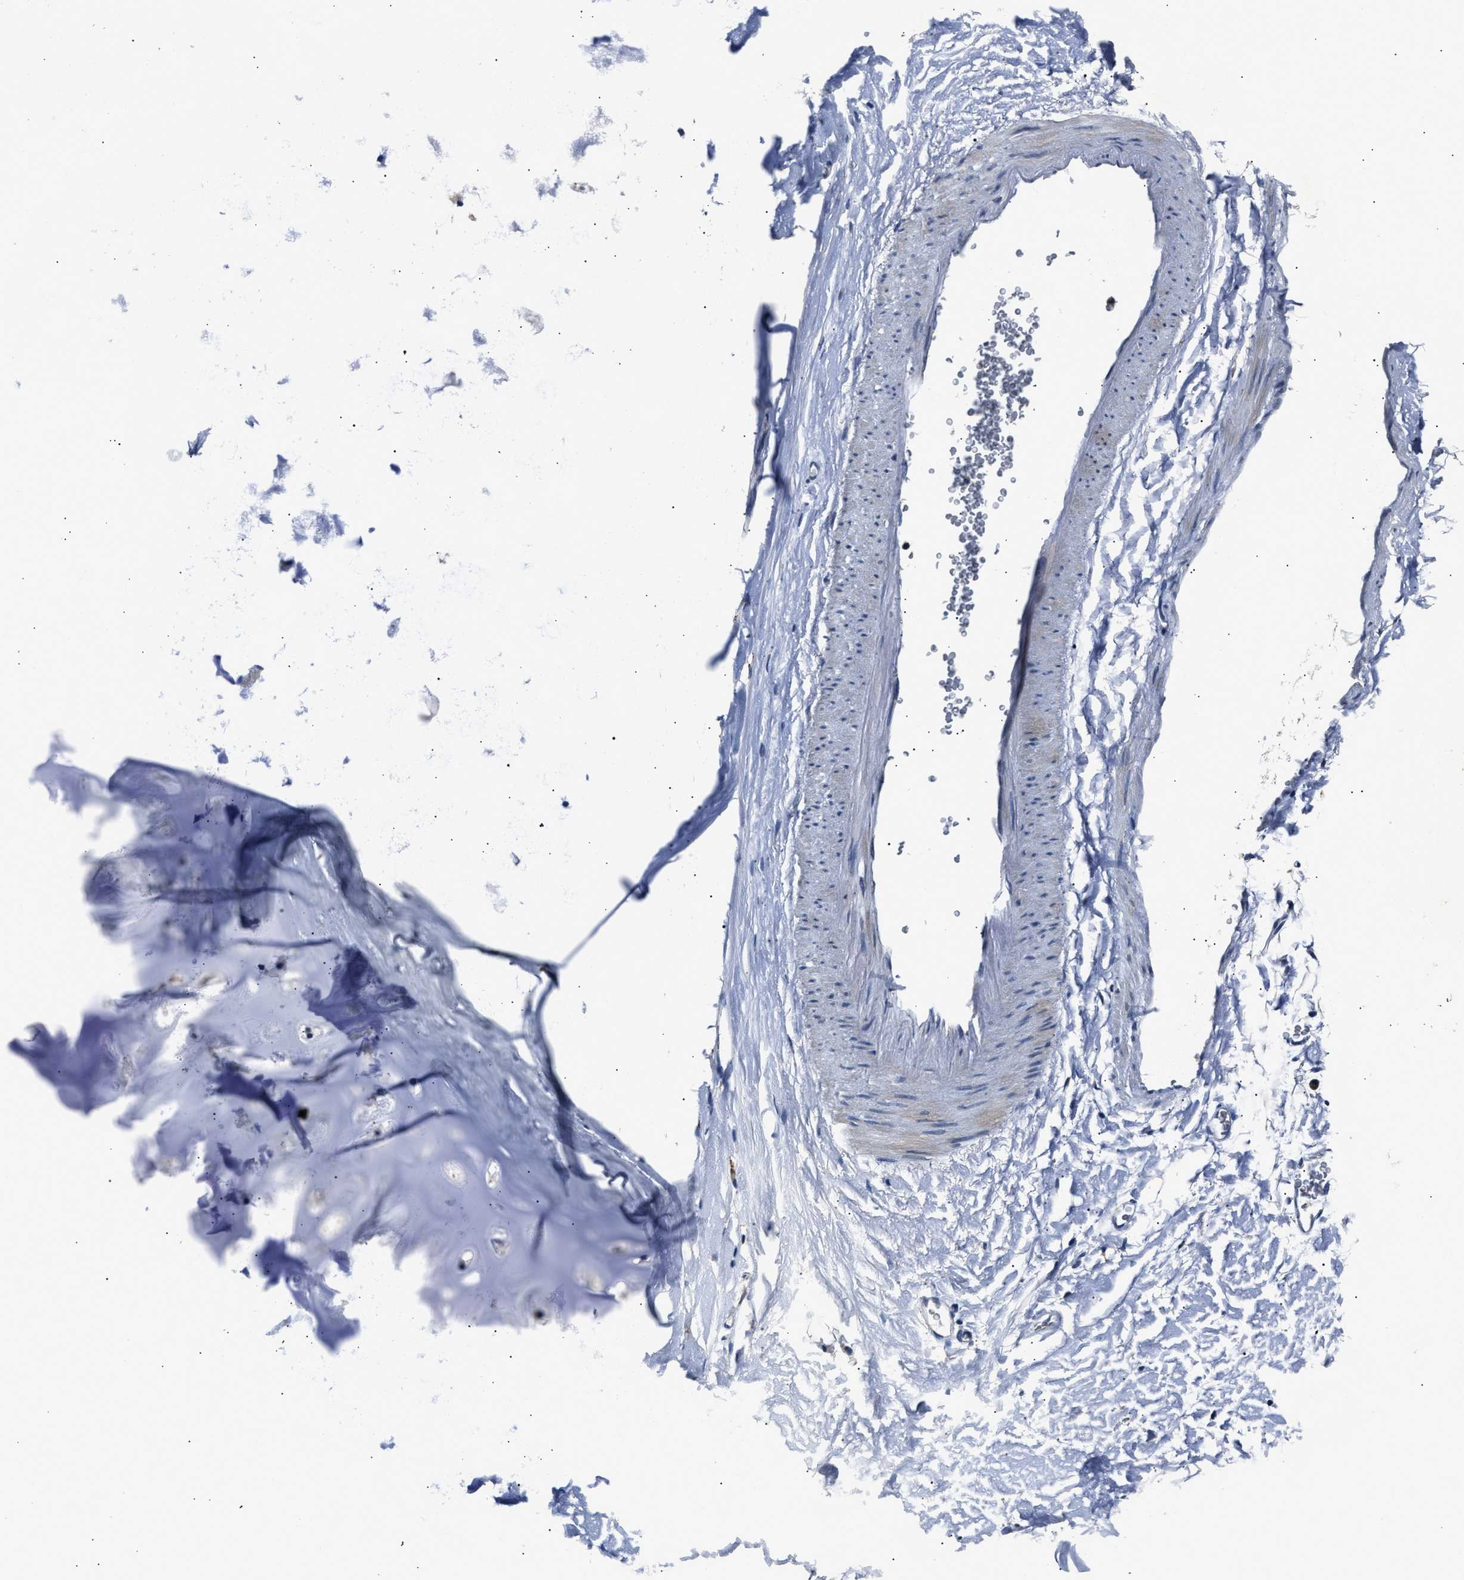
{"staining": {"intensity": "negative", "quantity": "none", "location": "none"}, "tissue": "adipose tissue", "cell_type": "Adipocytes", "image_type": "normal", "snomed": [{"axis": "morphology", "description": "Normal tissue, NOS"}, {"axis": "topography", "description": "Cartilage tissue"}, {"axis": "topography", "description": "Bronchus"}], "caption": "An immunohistochemistry histopathology image of benign adipose tissue is shown. There is no staining in adipocytes of adipose tissue.", "gene": "DNAJC24", "patient": {"sex": "female", "age": 53}}